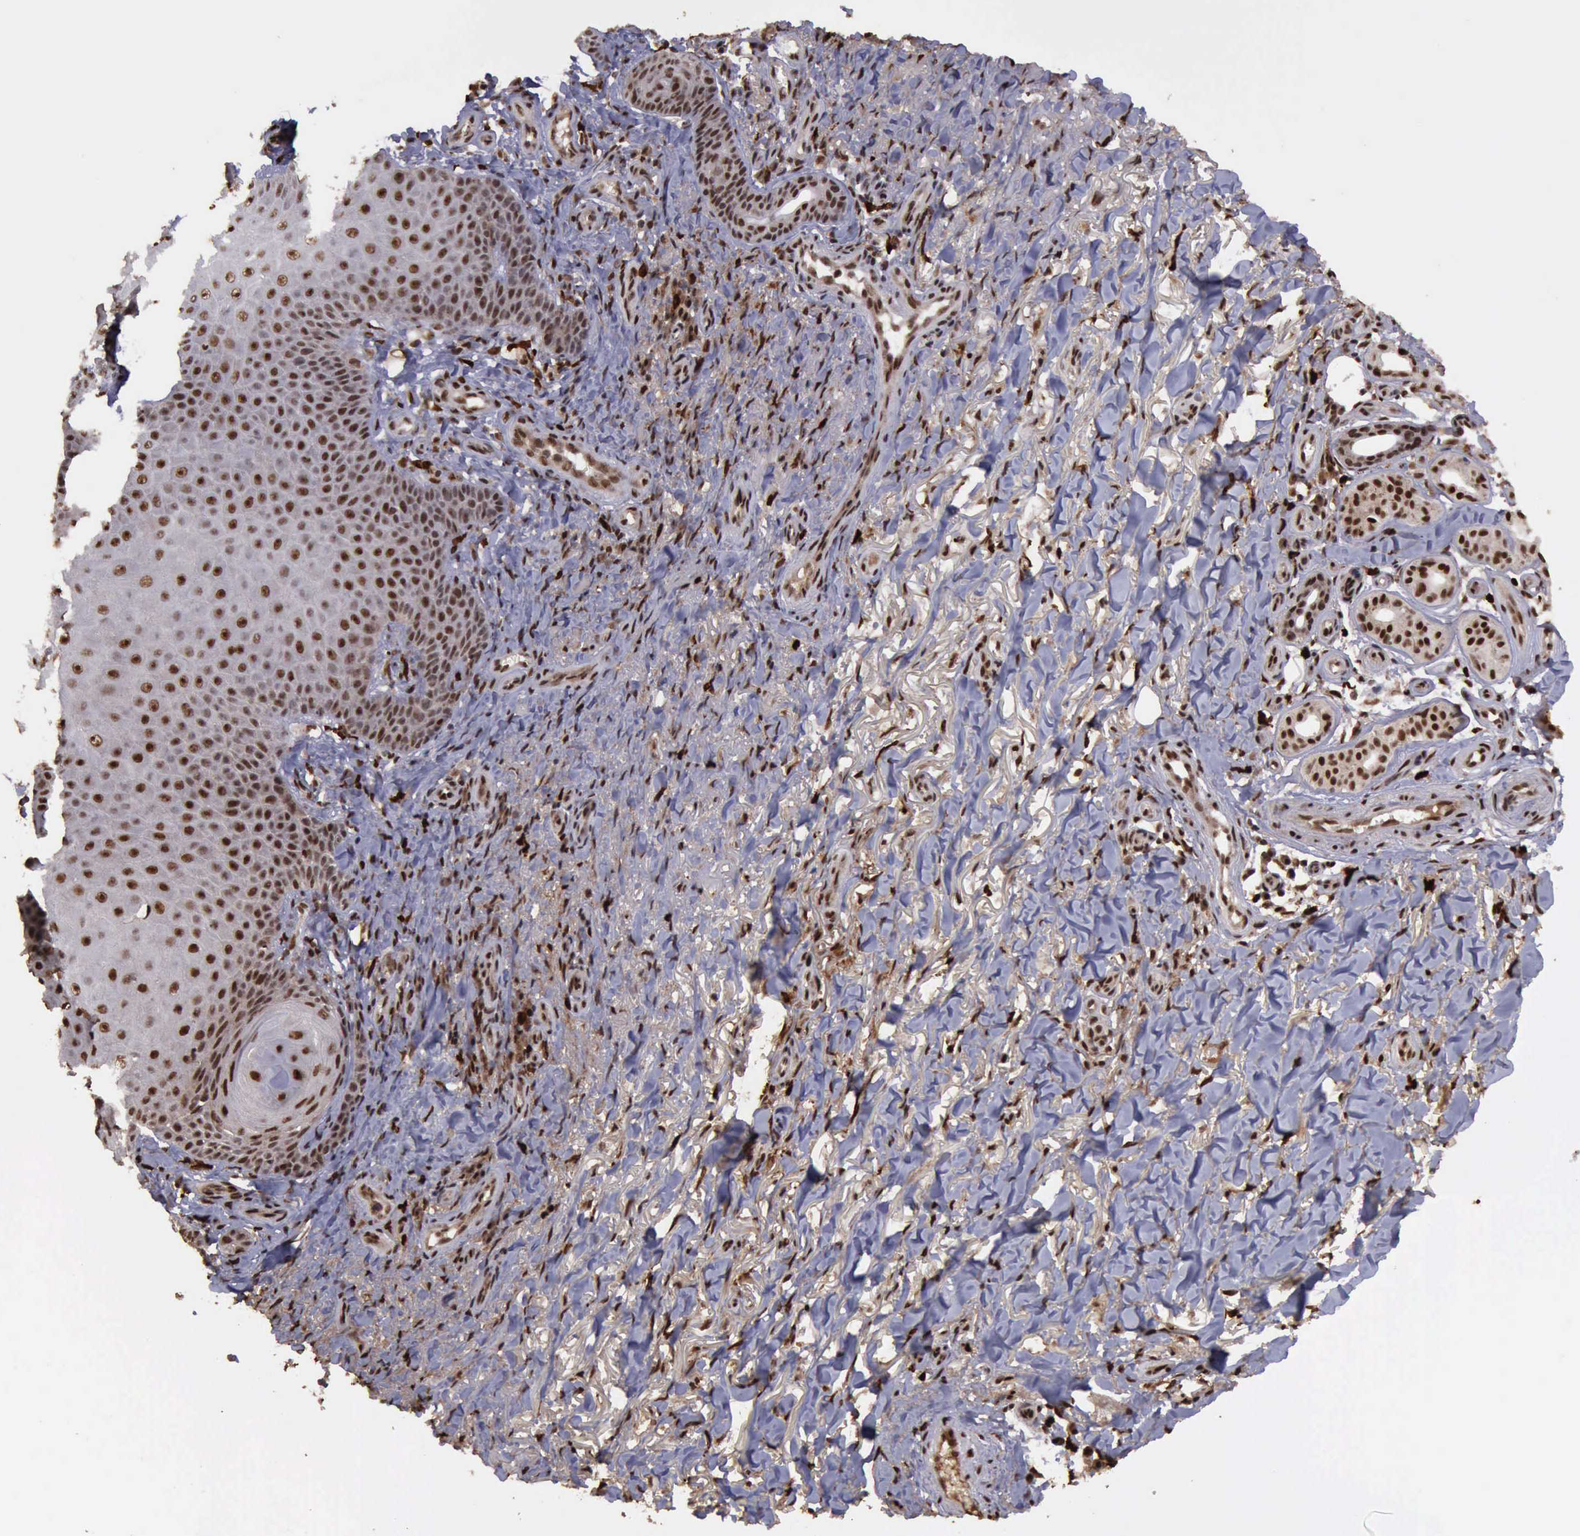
{"staining": {"intensity": "moderate", "quantity": ">75%", "location": "nuclear"}, "tissue": "skin cancer", "cell_type": "Tumor cells", "image_type": "cancer", "snomed": [{"axis": "morphology", "description": "Basal cell carcinoma"}, {"axis": "topography", "description": "Skin"}], "caption": "This is an image of immunohistochemistry staining of skin basal cell carcinoma, which shows moderate positivity in the nuclear of tumor cells.", "gene": "TRMT2A", "patient": {"sex": "male", "age": 81}}